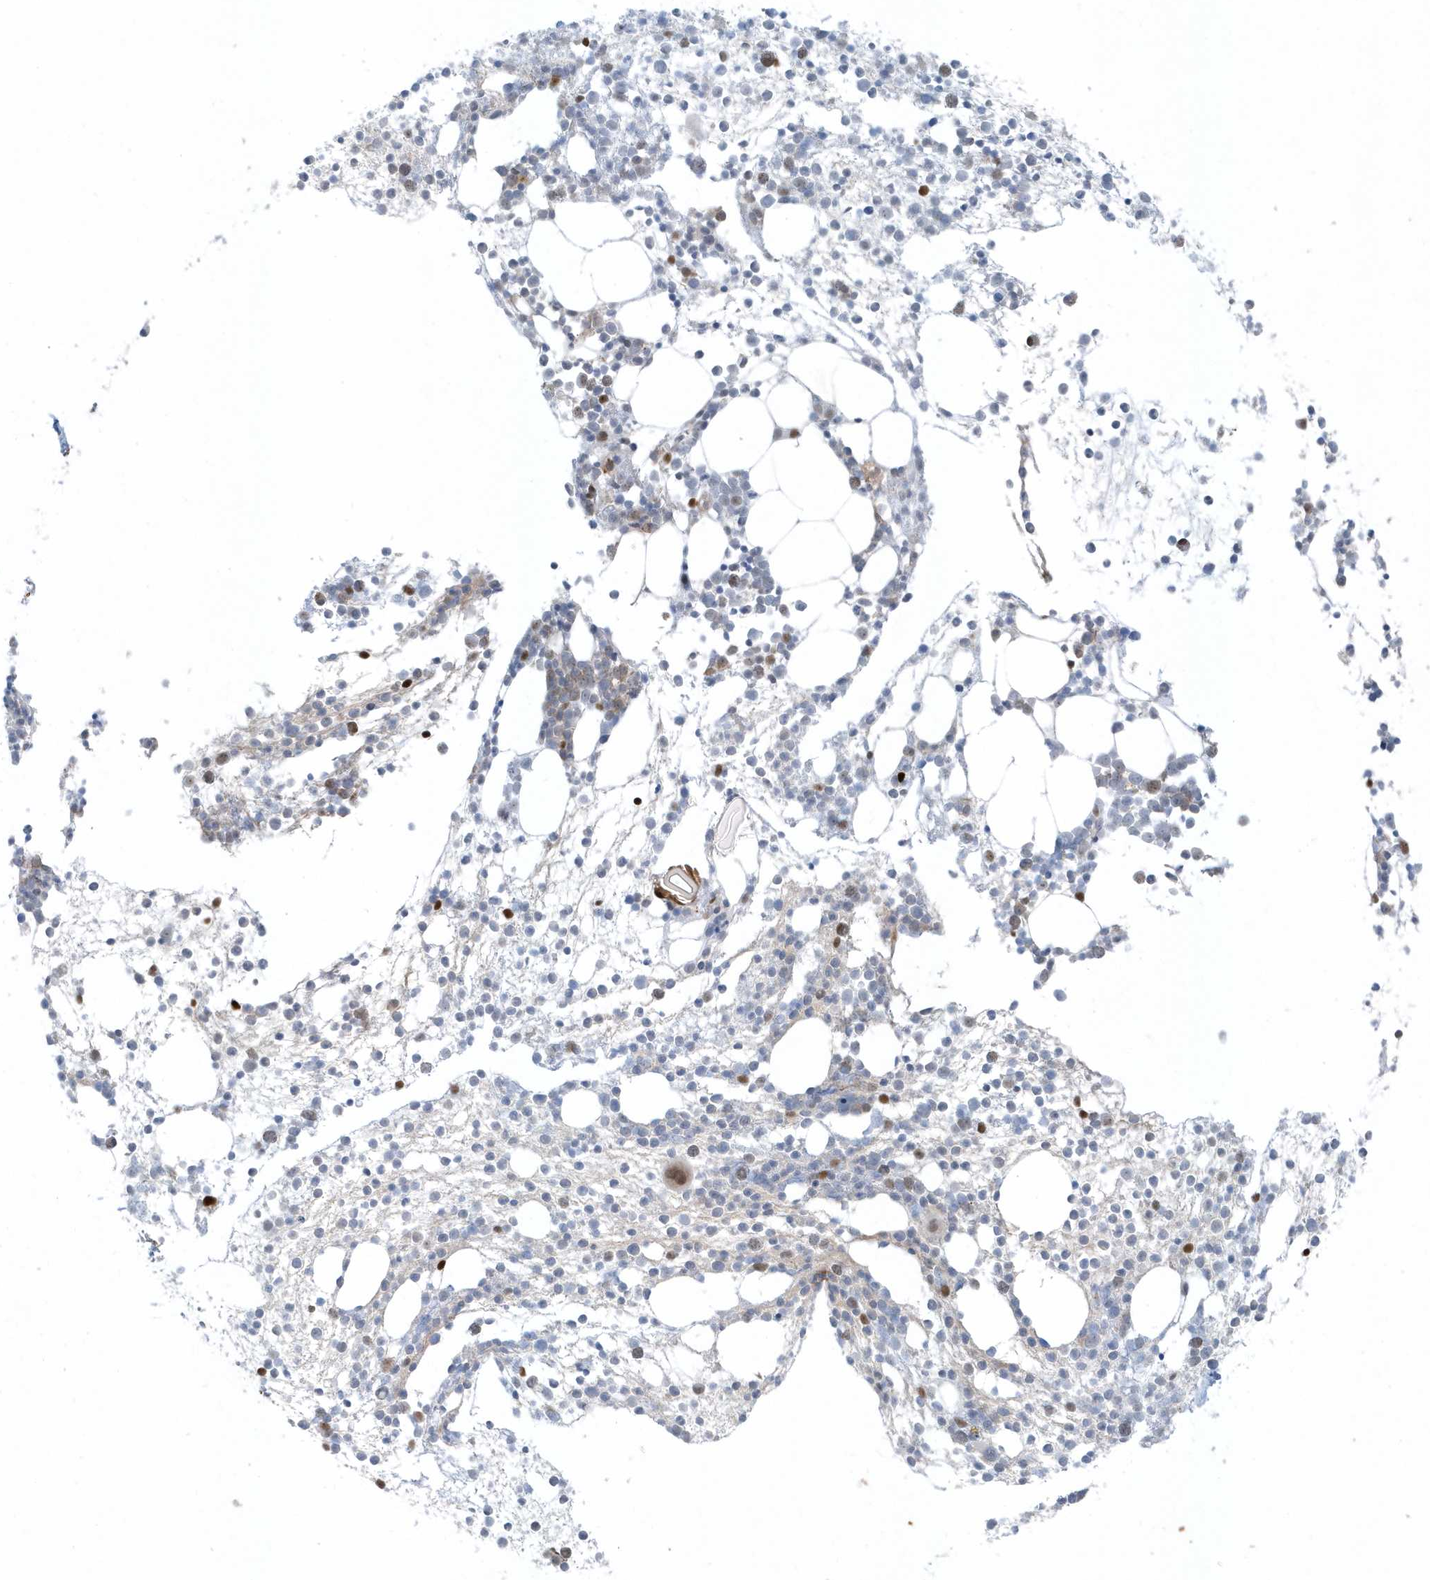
{"staining": {"intensity": "moderate", "quantity": "<25%", "location": "nuclear"}, "tissue": "bone marrow", "cell_type": "Hematopoietic cells", "image_type": "normal", "snomed": [{"axis": "morphology", "description": "Normal tissue, NOS"}, {"axis": "topography", "description": "Bone marrow"}], "caption": "Normal bone marrow shows moderate nuclear staining in approximately <25% of hematopoietic cells.", "gene": "FAM98A", "patient": {"sex": "male", "age": 54}}